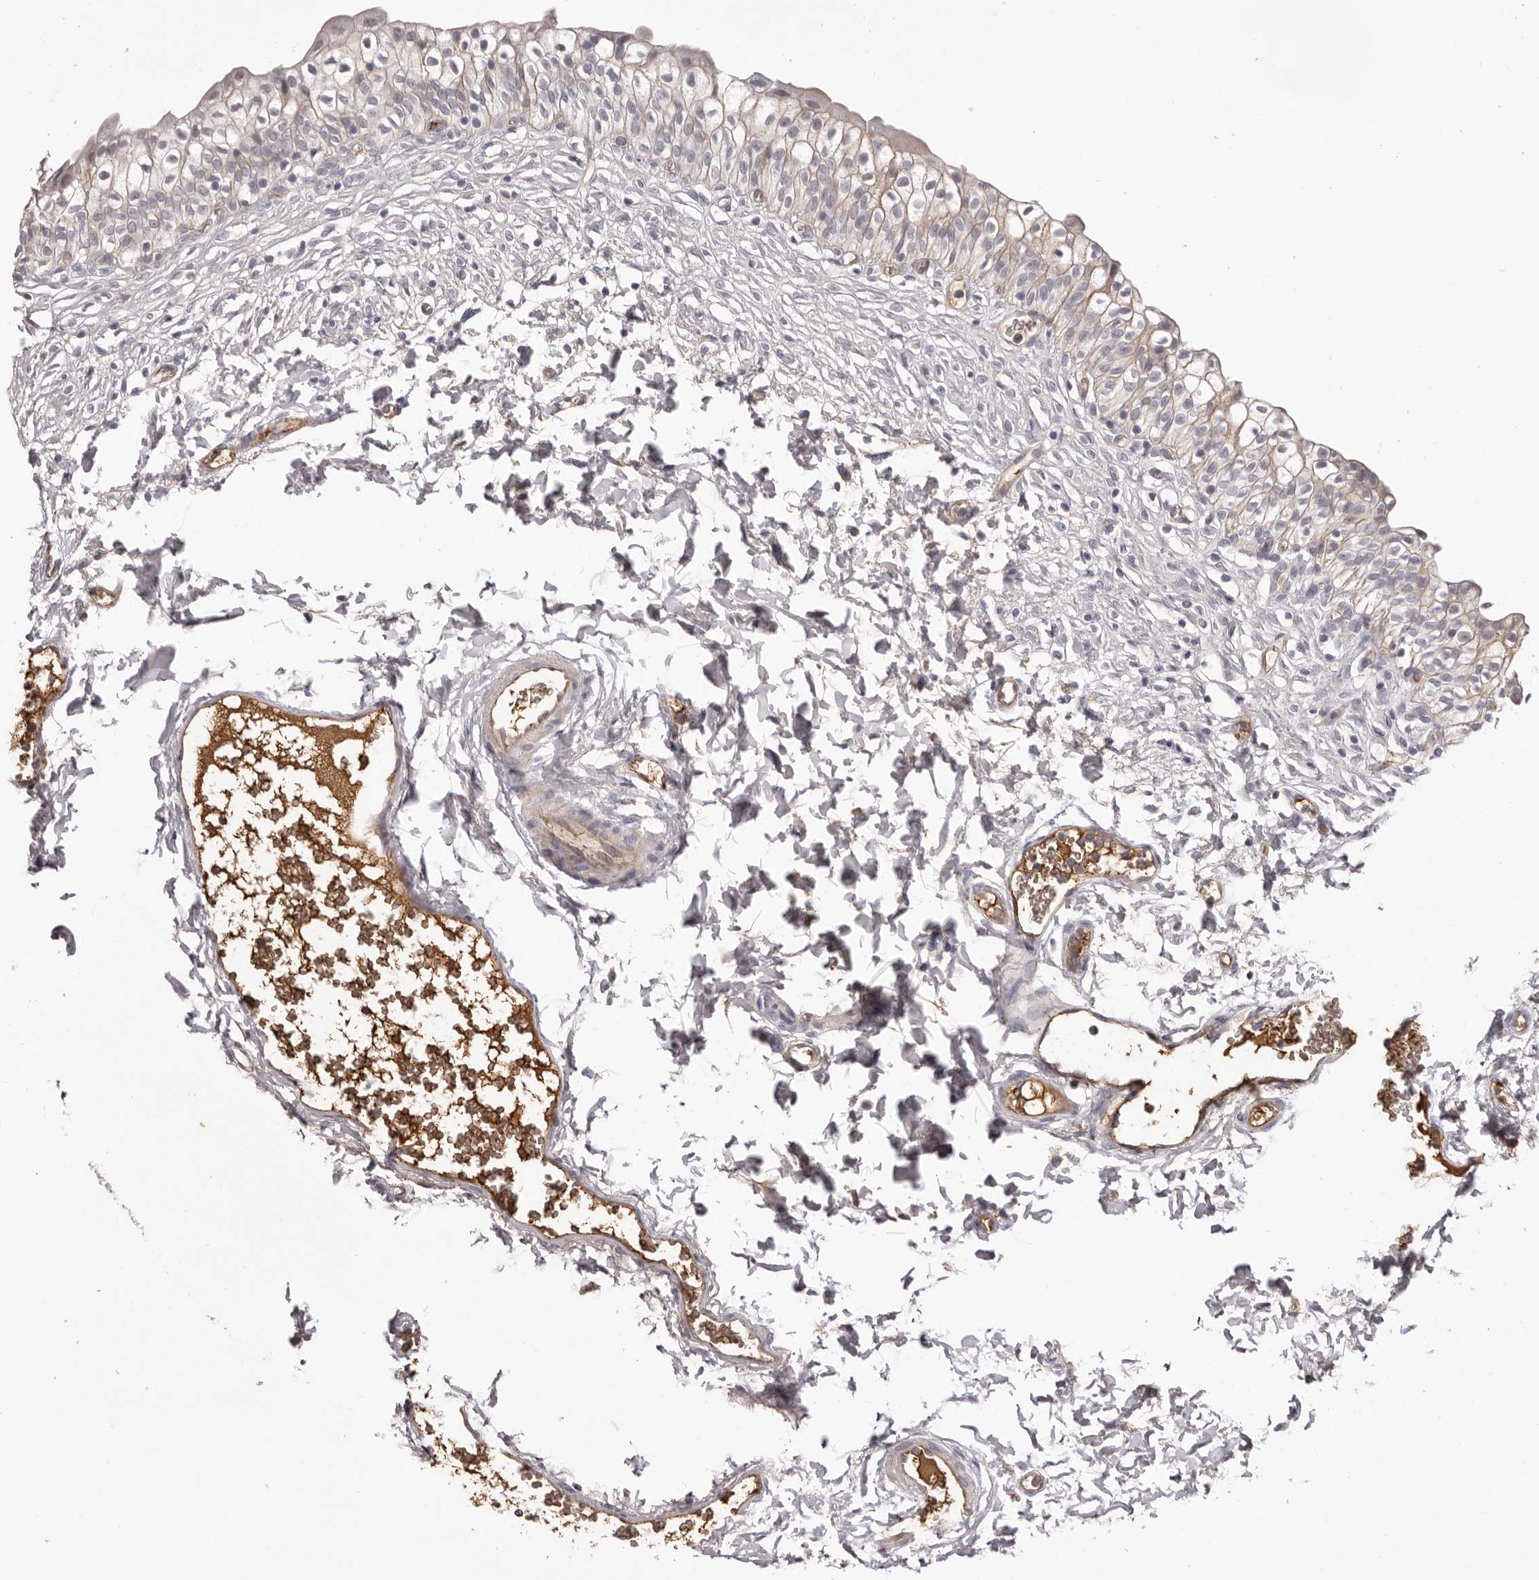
{"staining": {"intensity": "moderate", "quantity": "25%-75%", "location": "cytoplasmic/membranous"}, "tissue": "urinary bladder", "cell_type": "Urothelial cells", "image_type": "normal", "snomed": [{"axis": "morphology", "description": "Normal tissue, NOS"}, {"axis": "topography", "description": "Urinary bladder"}], "caption": "Immunohistochemistry (DAB (3,3'-diaminobenzidine)) staining of normal human urinary bladder exhibits moderate cytoplasmic/membranous protein expression in about 25%-75% of urothelial cells. (brown staining indicates protein expression, while blue staining denotes nuclei).", "gene": "OTUD3", "patient": {"sex": "male", "age": 55}}